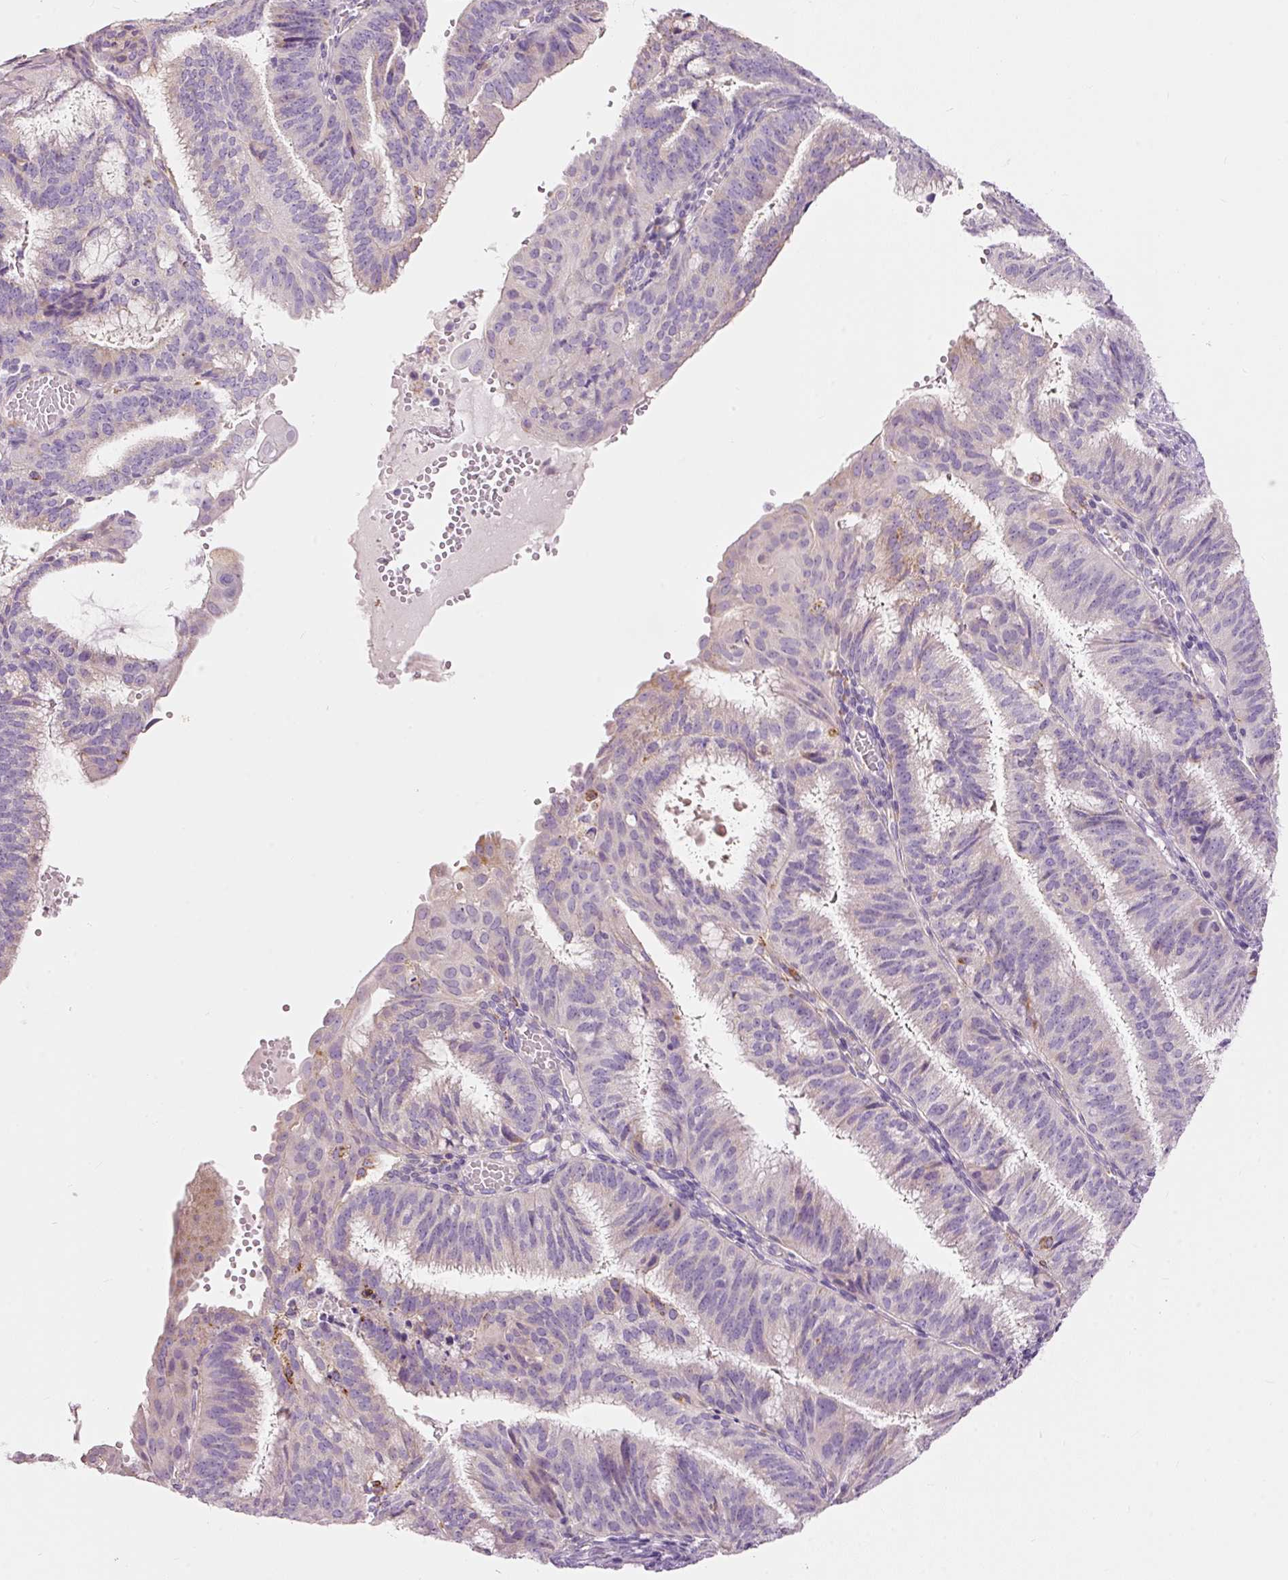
{"staining": {"intensity": "moderate", "quantity": "<25%", "location": "cytoplasmic/membranous"}, "tissue": "endometrial cancer", "cell_type": "Tumor cells", "image_type": "cancer", "snomed": [{"axis": "morphology", "description": "Adenocarcinoma, NOS"}, {"axis": "topography", "description": "Endometrium"}], "caption": "Endometrial cancer (adenocarcinoma) stained with a brown dye reveals moderate cytoplasmic/membranous positive staining in approximately <25% of tumor cells.", "gene": "MTHFD2", "patient": {"sex": "female", "age": 49}}